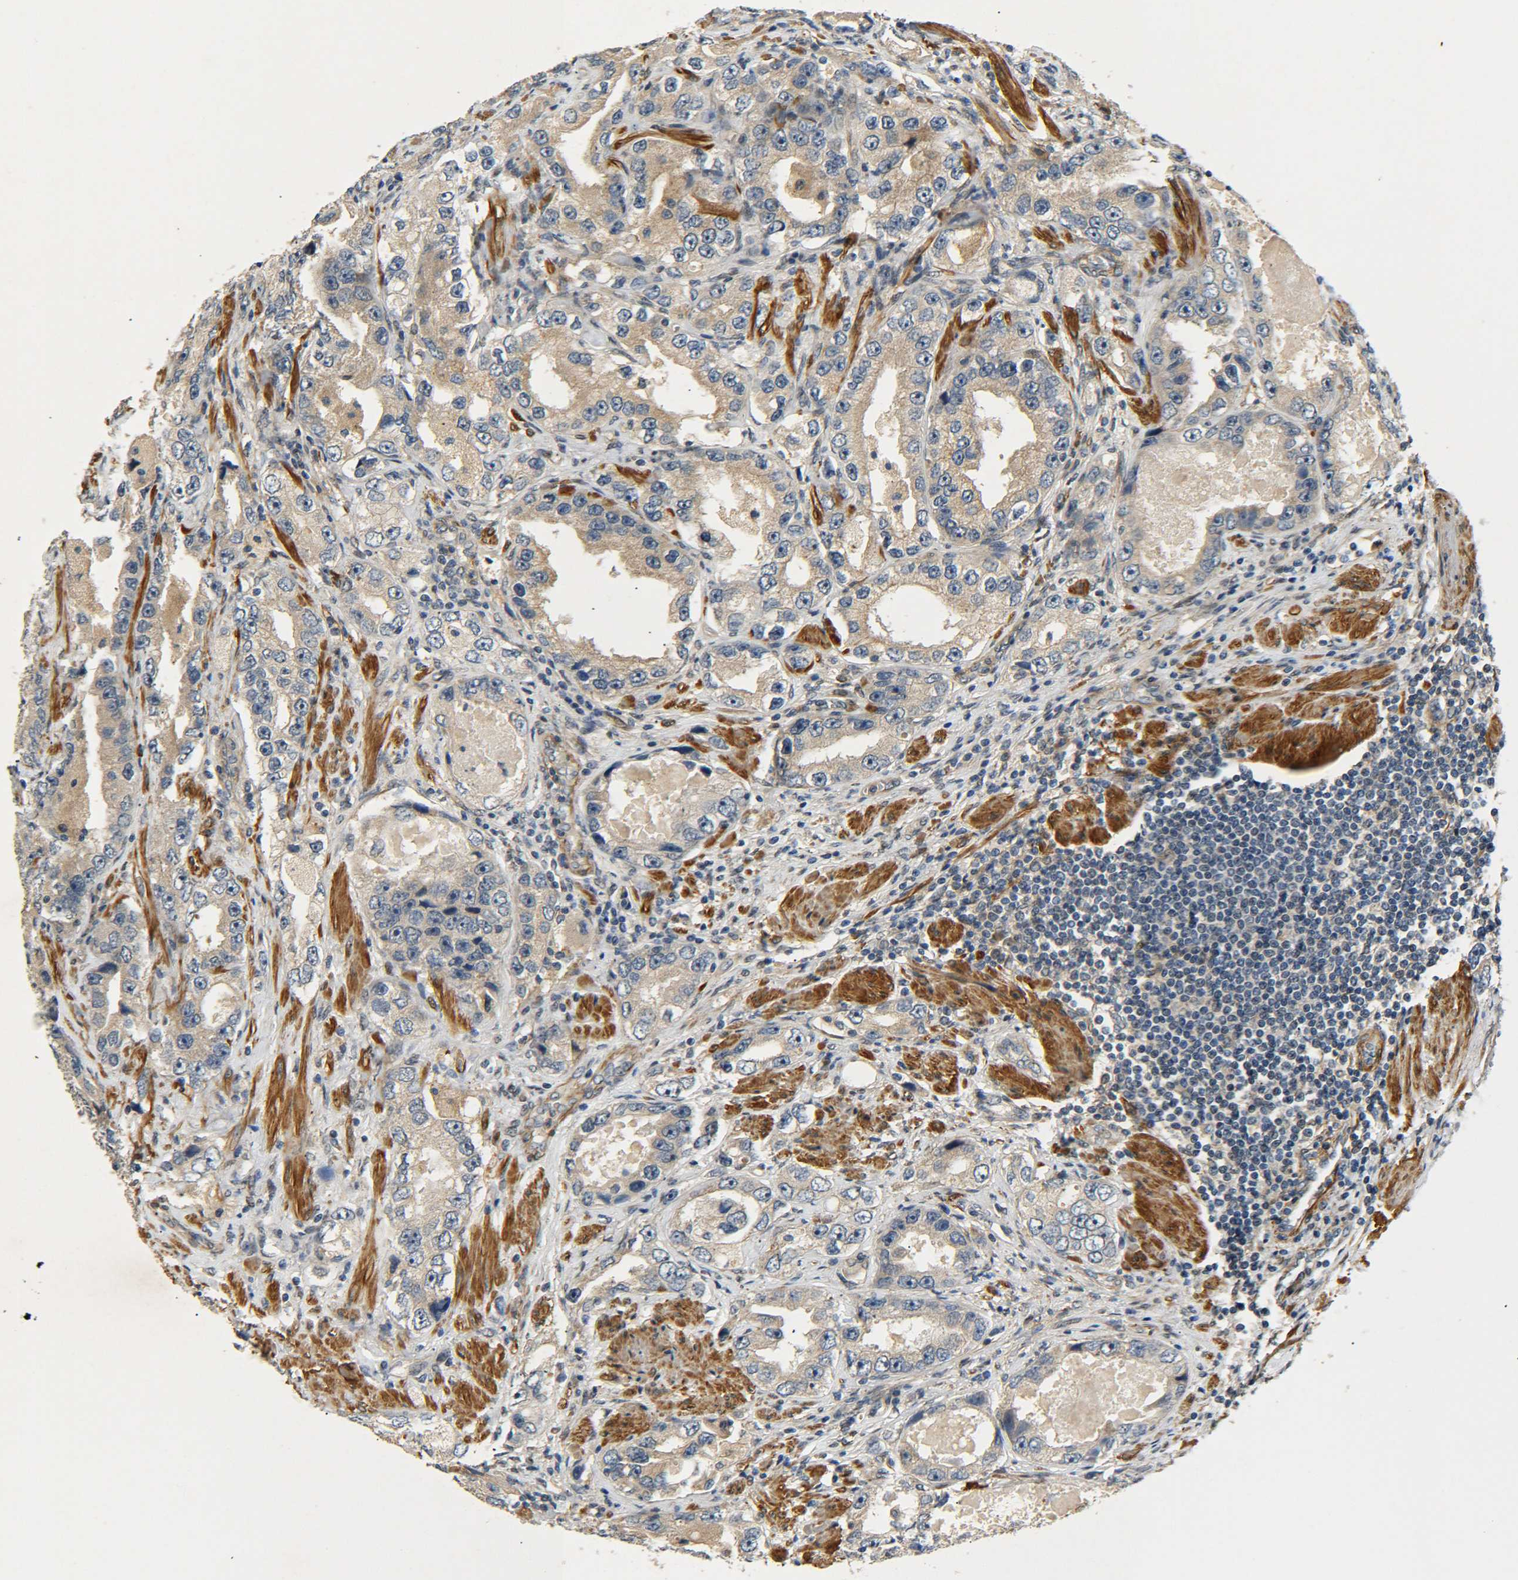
{"staining": {"intensity": "weak", "quantity": ">75%", "location": "cytoplasmic/membranous"}, "tissue": "prostate cancer", "cell_type": "Tumor cells", "image_type": "cancer", "snomed": [{"axis": "morphology", "description": "Adenocarcinoma, High grade"}, {"axis": "topography", "description": "Prostate"}], "caption": "Immunohistochemistry (IHC) micrograph of human prostate cancer stained for a protein (brown), which demonstrates low levels of weak cytoplasmic/membranous positivity in about >75% of tumor cells.", "gene": "MEIS1", "patient": {"sex": "male", "age": 63}}